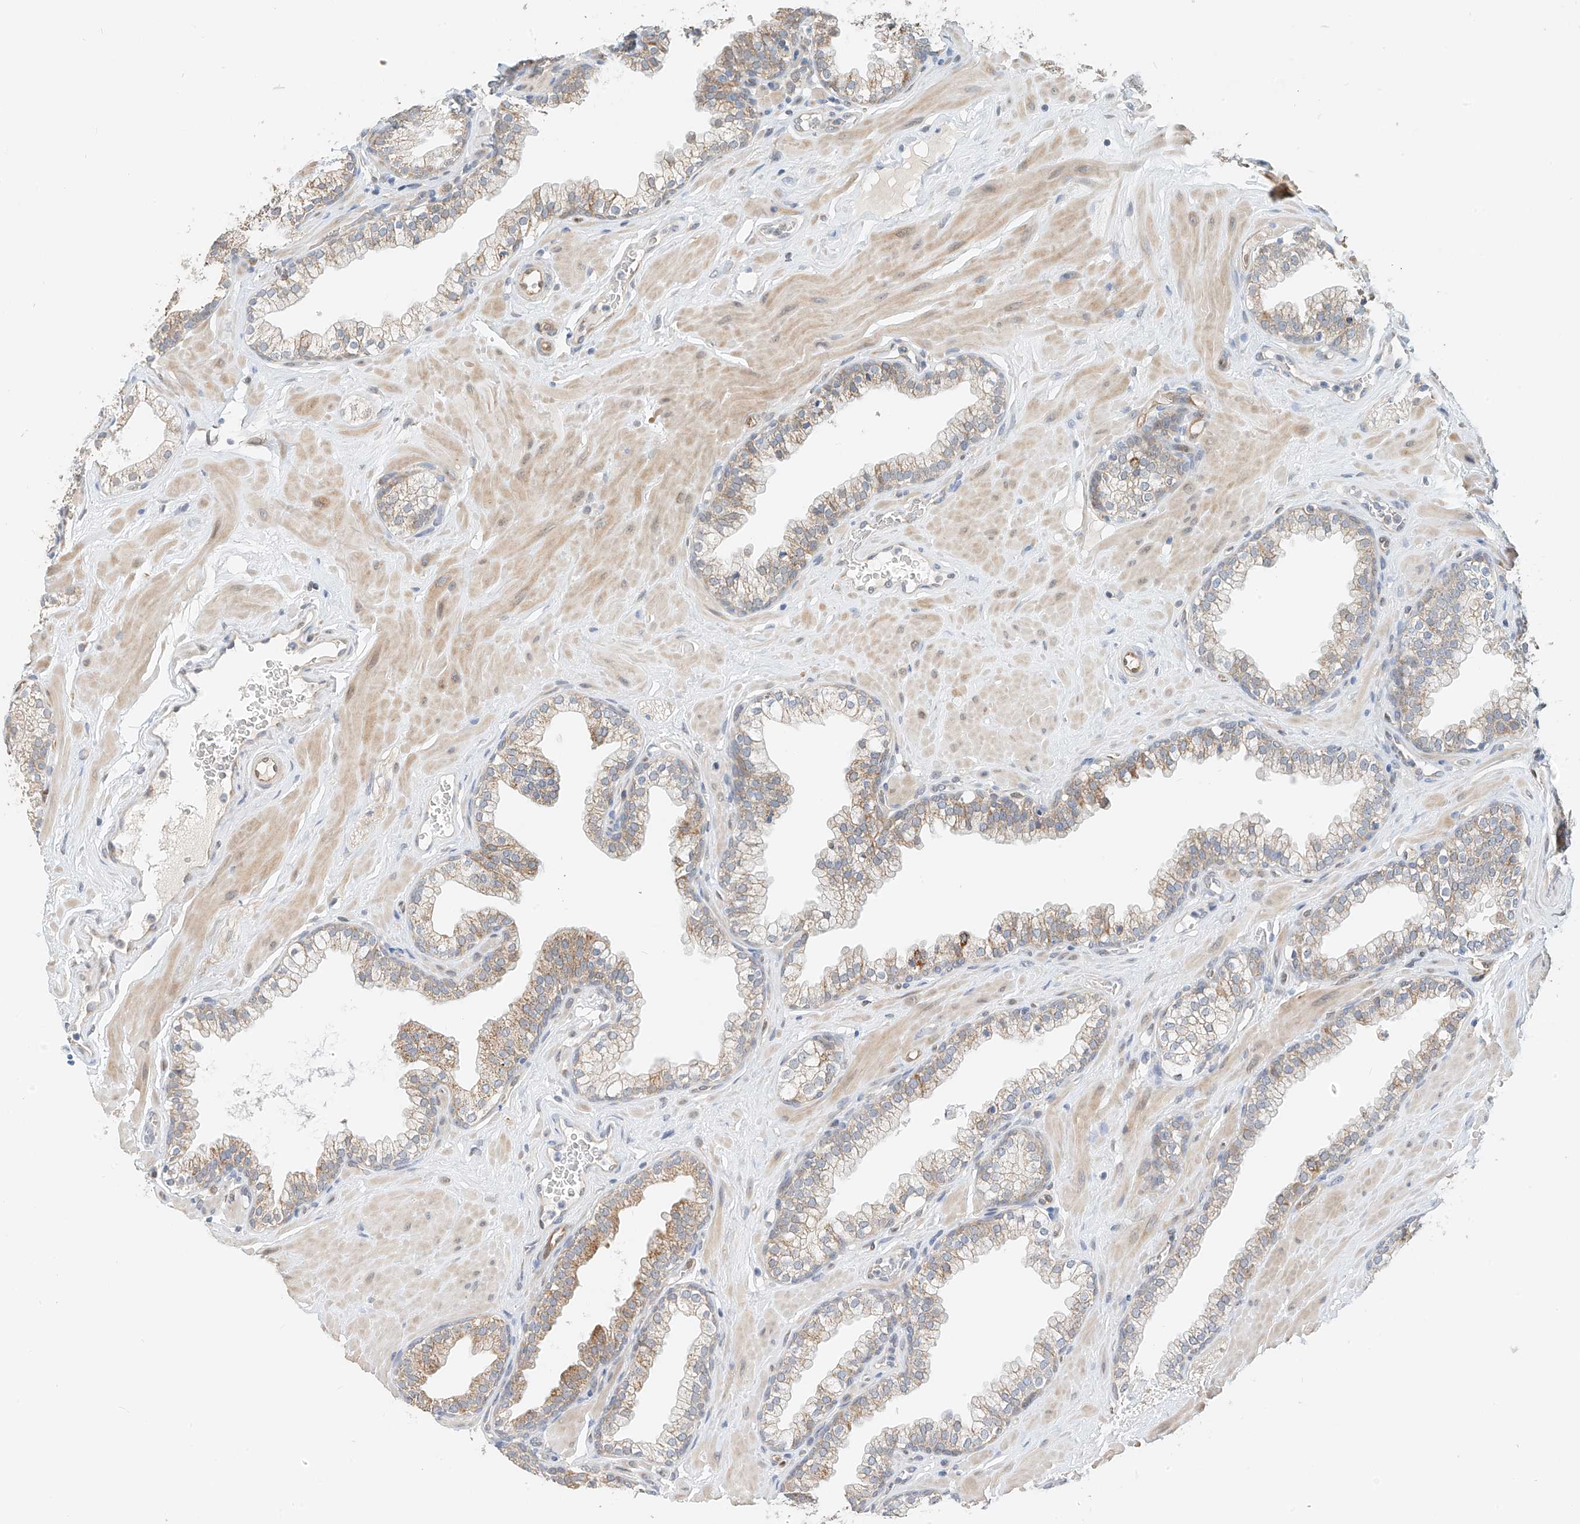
{"staining": {"intensity": "moderate", "quantity": "25%-75%", "location": "cytoplasmic/membranous"}, "tissue": "prostate", "cell_type": "Glandular cells", "image_type": "normal", "snomed": [{"axis": "morphology", "description": "Normal tissue, NOS"}, {"axis": "morphology", "description": "Urothelial carcinoma, Low grade"}, {"axis": "topography", "description": "Urinary bladder"}, {"axis": "topography", "description": "Prostate"}], "caption": "Brown immunohistochemical staining in benign human prostate exhibits moderate cytoplasmic/membranous expression in approximately 25%-75% of glandular cells.", "gene": "PPA2", "patient": {"sex": "male", "age": 60}}